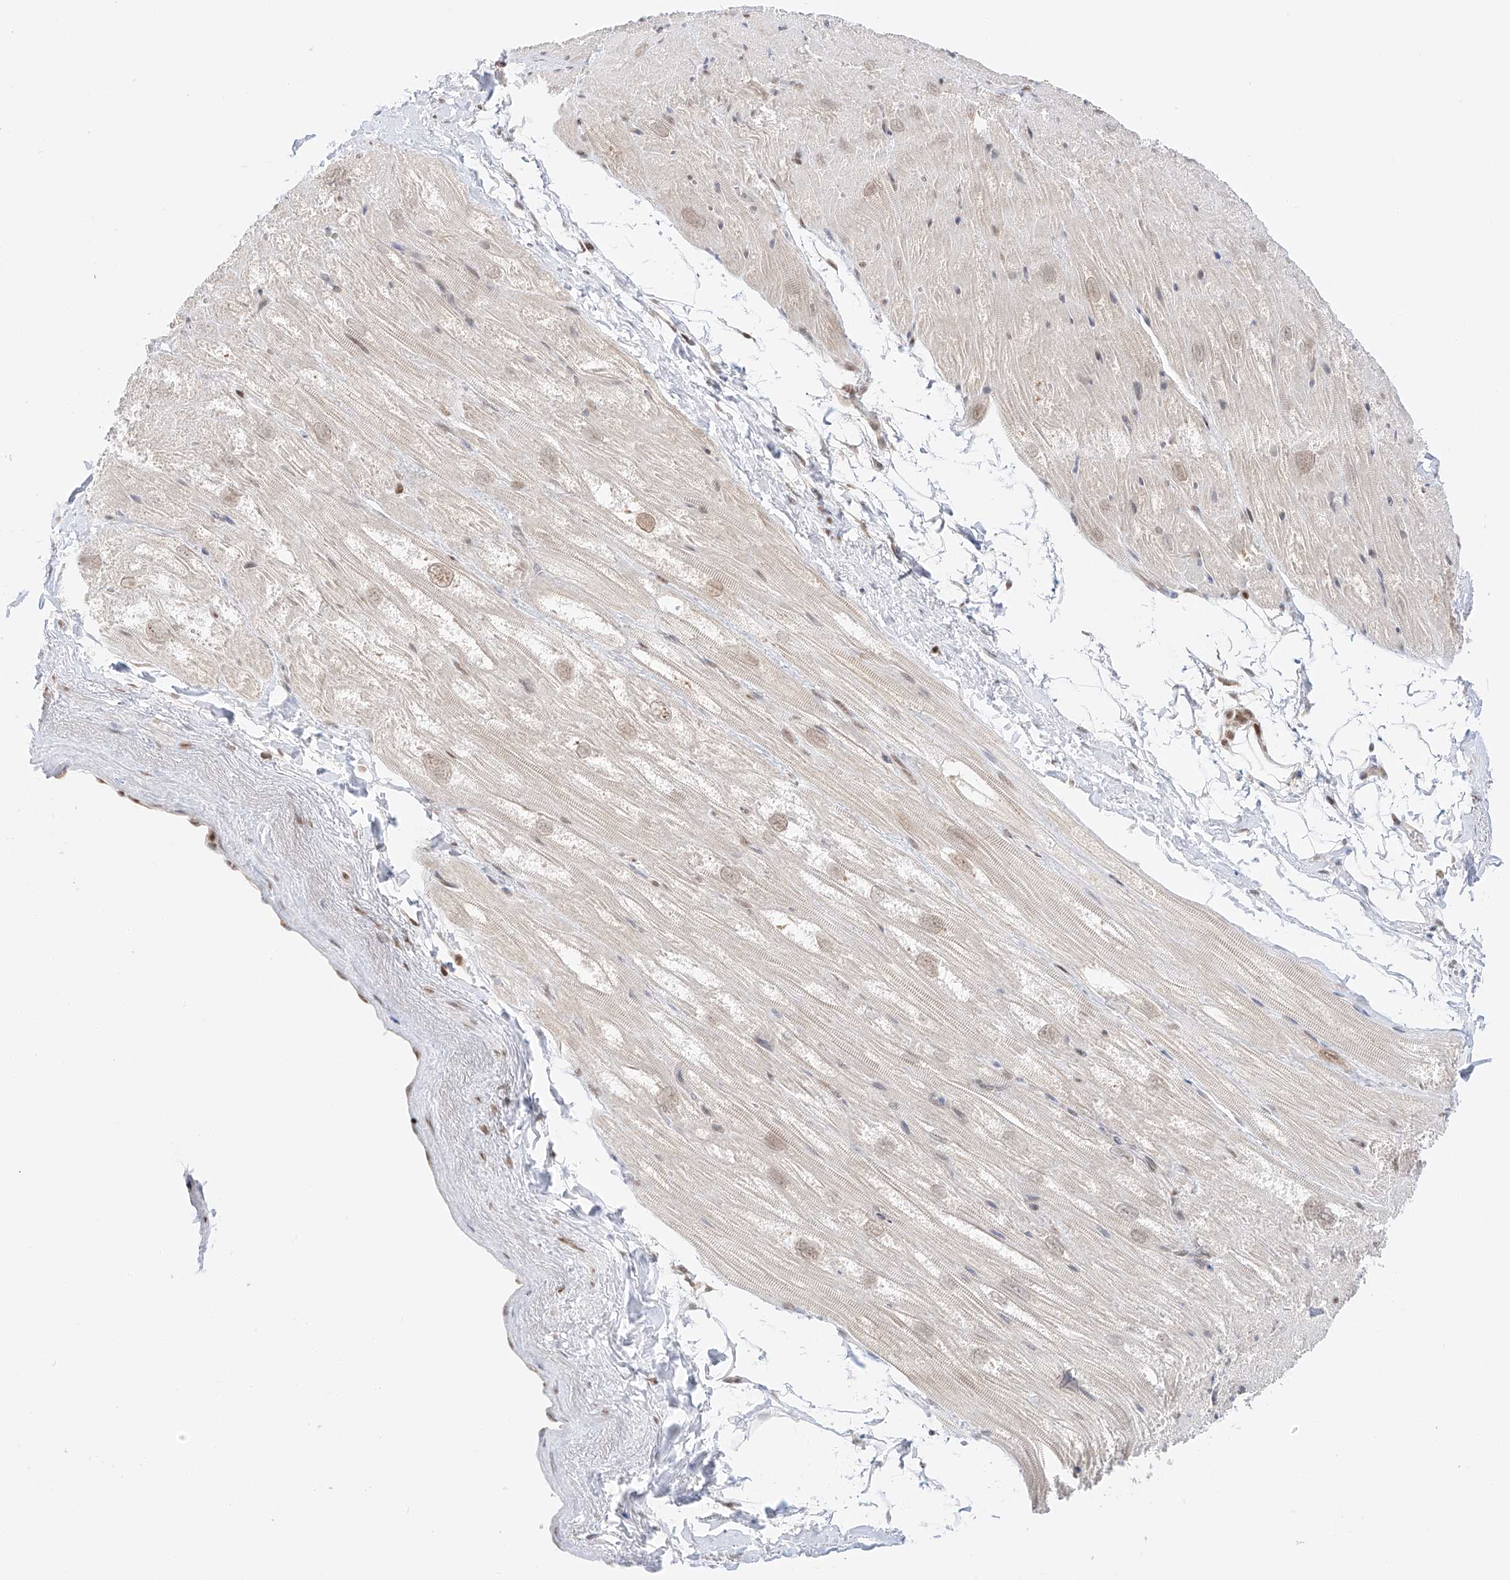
{"staining": {"intensity": "weak", "quantity": "<25%", "location": "cytoplasmic/membranous,nuclear"}, "tissue": "heart muscle", "cell_type": "Cardiomyocytes", "image_type": "normal", "snomed": [{"axis": "morphology", "description": "Normal tissue, NOS"}, {"axis": "topography", "description": "Heart"}], "caption": "An immunohistochemistry micrograph of benign heart muscle is shown. There is no staining in cardiomyocytes of heart muscle. The staining was performed using DAB (3,3'-diaminobenzidine) to visualize the protein expression in brown, while the nuclei were stained in blue with hematoxylin (Magnification: 20x).", "gene": "POGK", "patient": {"sex": "male", "age": 50}}